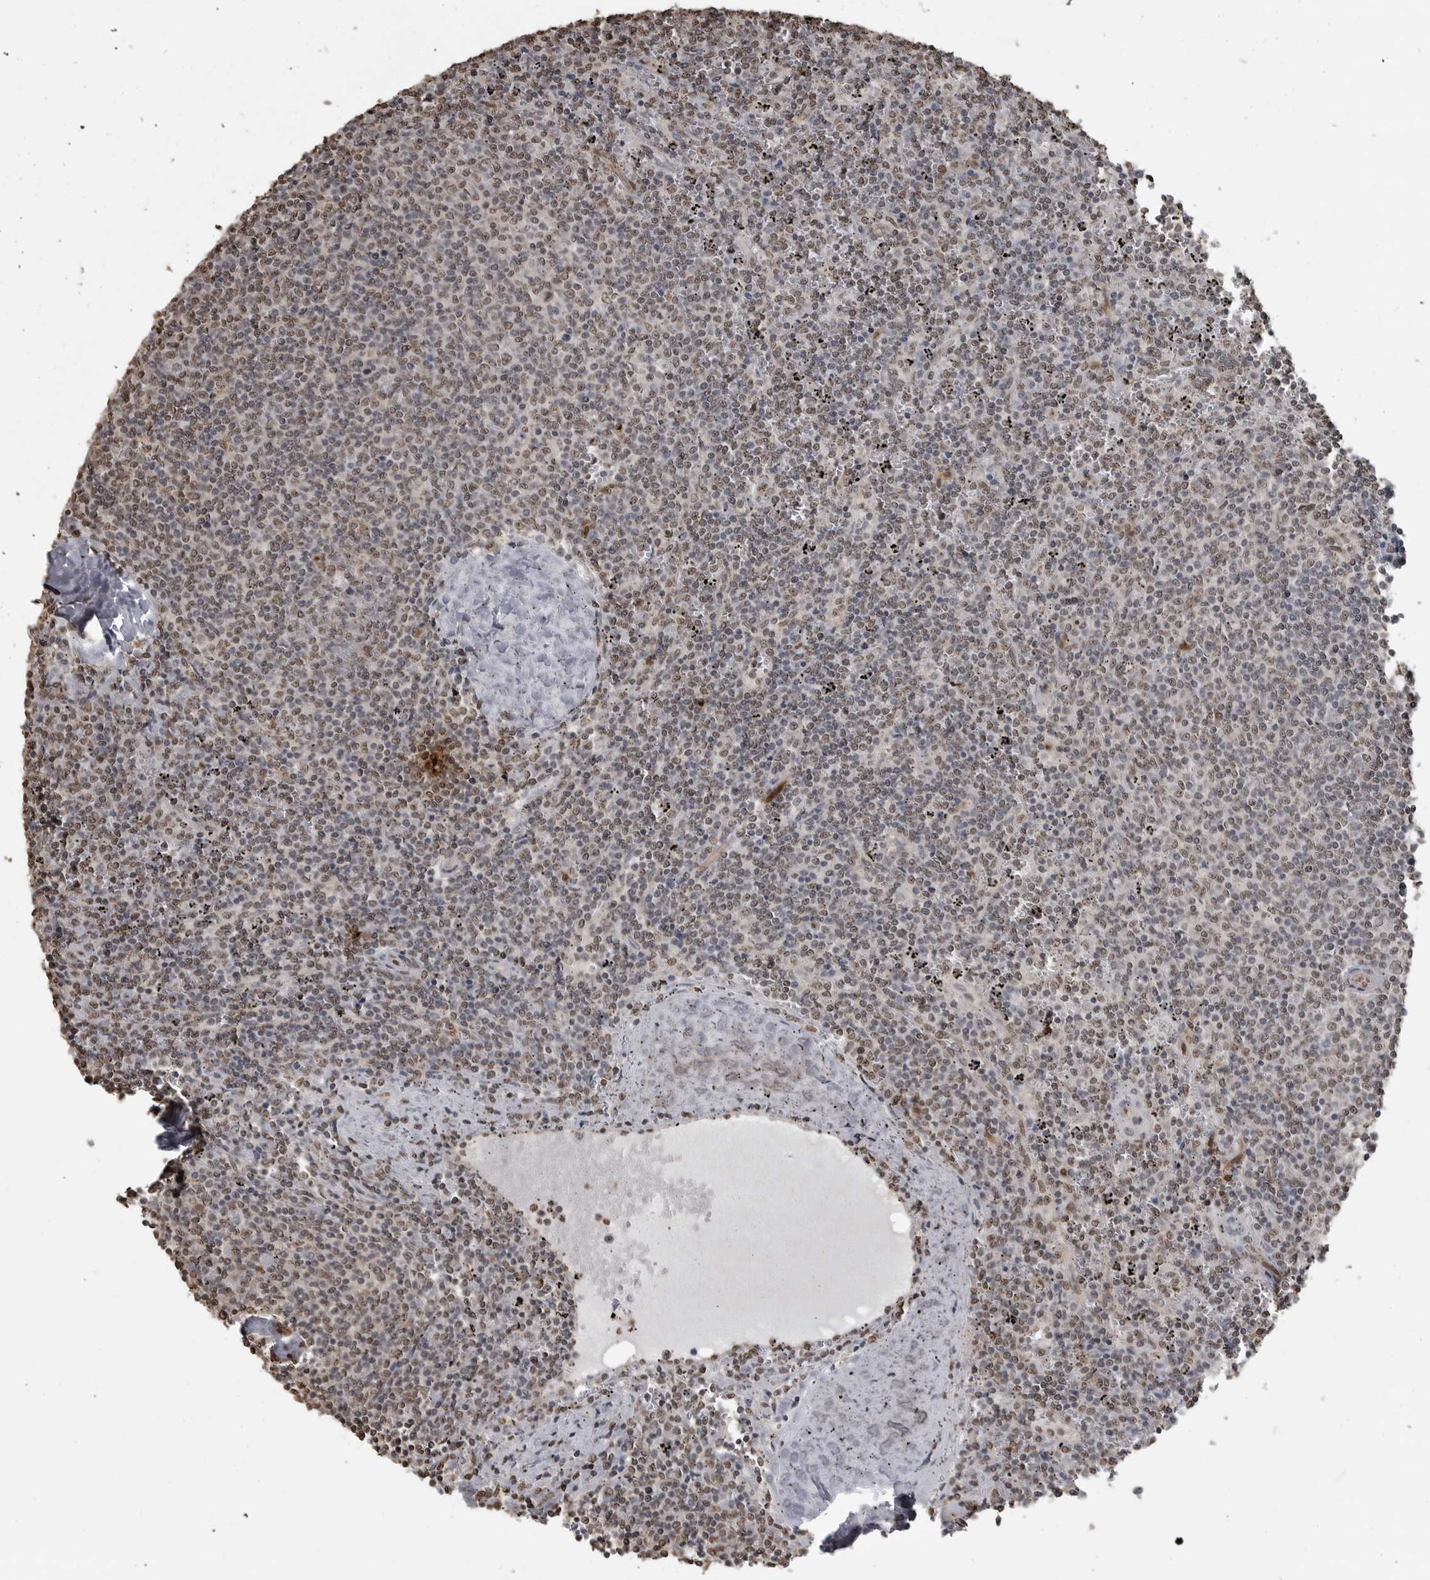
{"staining": {"intensity": "weak", "quantity": ">75%", "location": "nuclear"}, "tissue": "lymphoma", "cell_type": "Tumor cells", "image_type": "cancer", "snomed": [{"axis": "morphology", "description": "Malignant lymphoma, non-Hodgkin's type, Low grade"}, {"axis": "topography", "description": "Spleen"}], "caption": "Immunohistochemistry (DAB (3,3'-diaminobenzidine)) staining of human malignant lymphoma, non-Hodgkin's type (low-grade) demonstrates weak nuclear protein staining in about >75% of tumor cells. (brown staining indicates protein expression, while blue staining denotes nuclei).", "gene": "SMAD2", "patient": {"sex": "female", "age": 50}}